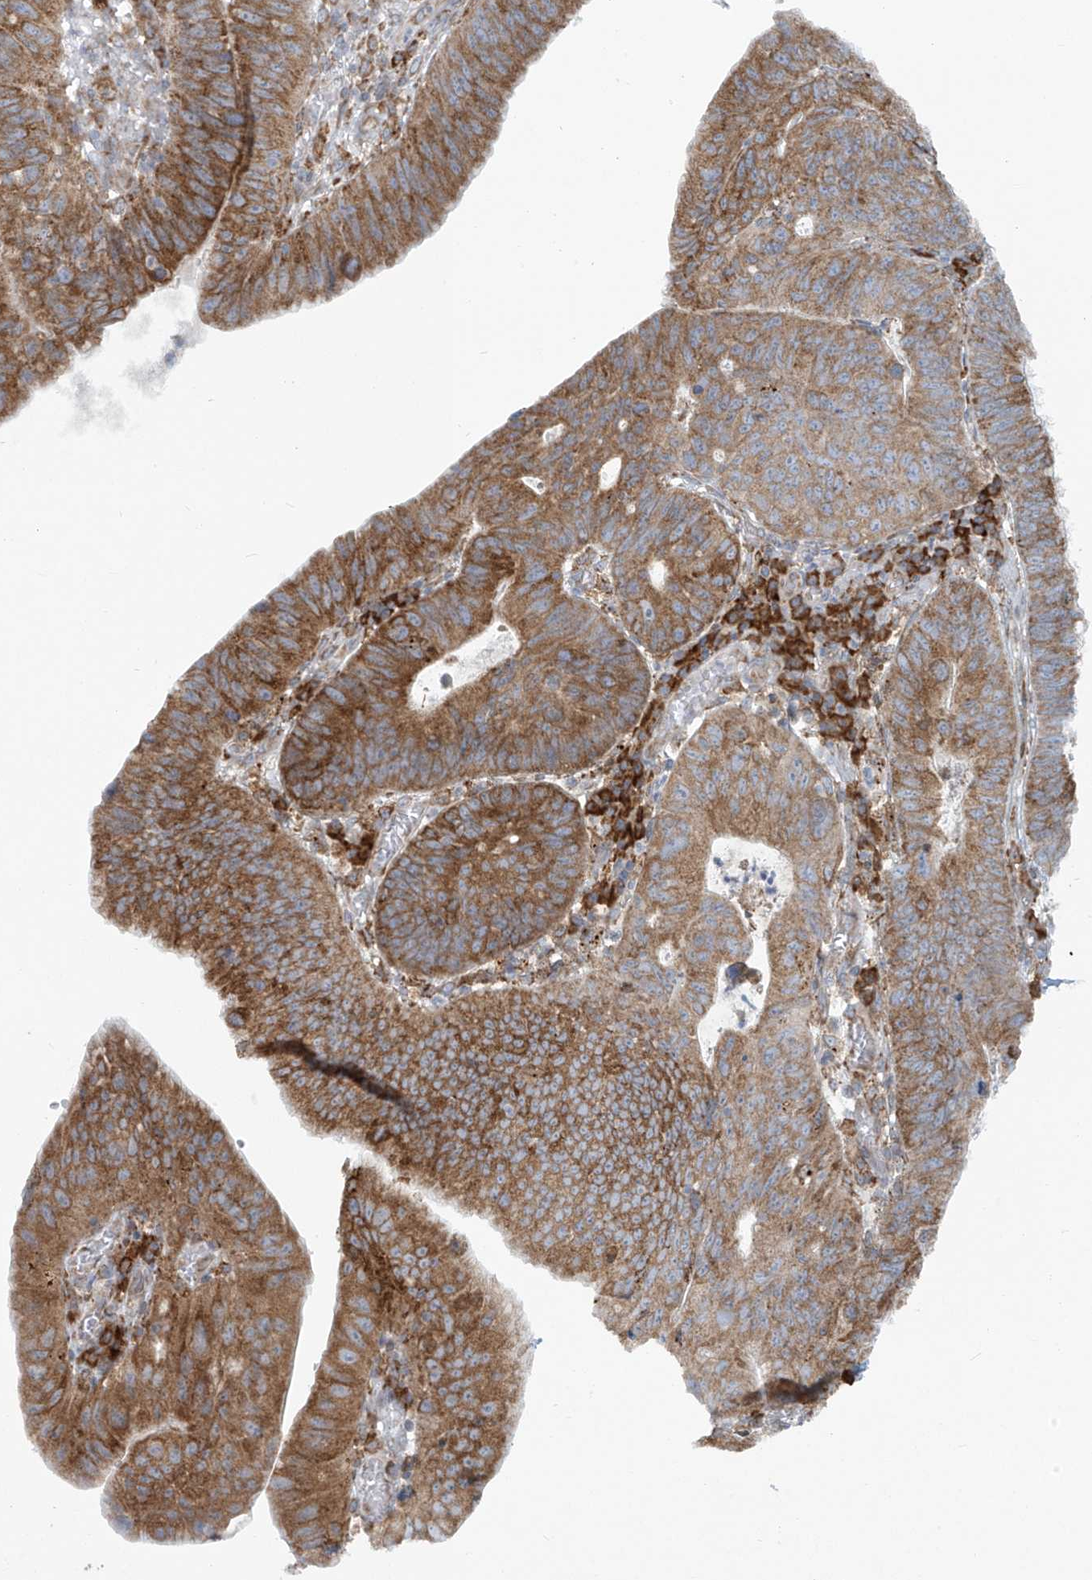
{"staining": {"intensity": "moderate", "quantity": ">75%", "location": "cytoplasmic/membranous"}, "tissue": "stomach cancer", "cell_type": "Tumor cells", "image_type": "cancer", "snomed": [{"axis": "morphology", "description": "Adenocarcinoma, NOS"}, {"axis": "topography", "description": "Stomach"}], "caption": "High-magnification brightfield microscopy of adenocarcinoma (stomach) stained with DAB (brown) and counterstained with hematoxylin (blue). tumor cells exhibit moderate cytoplasmic/membranous staining is appreciated in approximately>75% of cells.", "gene": "KATNIP", "patient": {"sex": "male", "age": 59}}